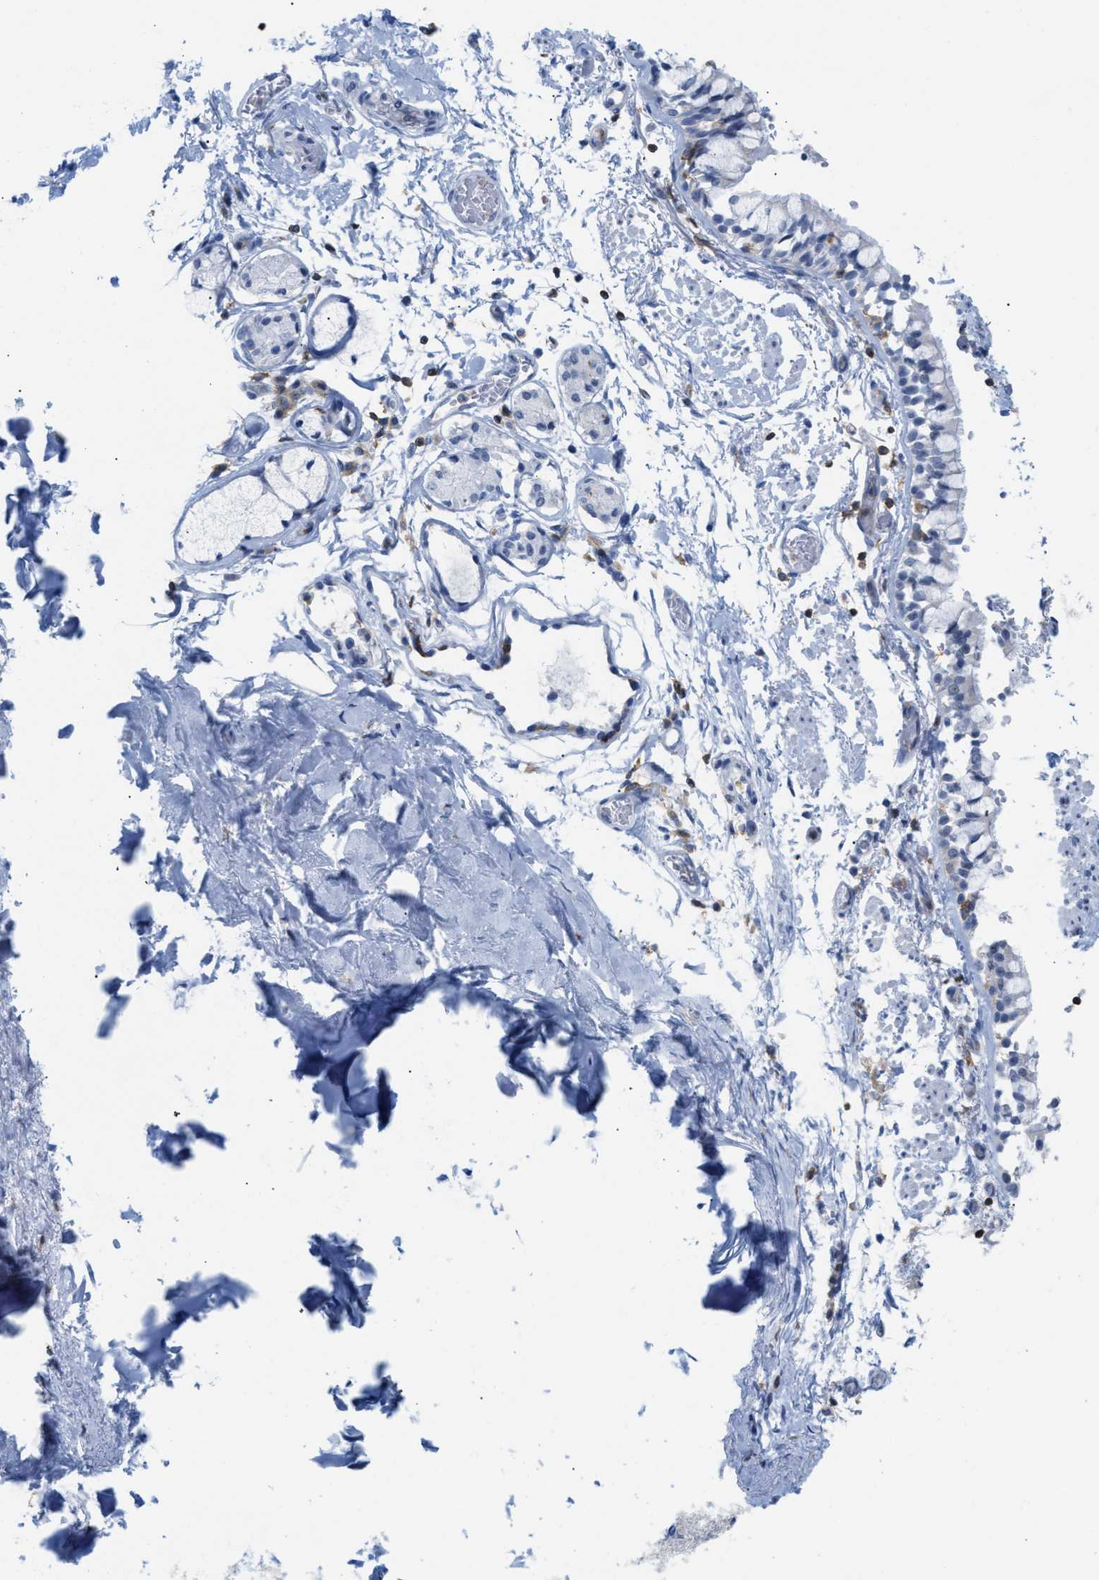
{"staining": {"intensity": "negative", "quantity": "none", "location": "none"}, "tissue": "adipose tissue", "cell_type": "Adipocytes", "image_type": "normal", "snomed": [{"axis": "morphology", "description": "Normal tissue, NOS"}, {"axis": "topography", "description": "Cartilage tissue"}, {"axis": "topography", "description": "Lung"}], "caption": "IHC photomicrograph of normal adipose tissue: human adipose tissue stained with DAB reveals no significant protein positivity in adipocytes. The staining was performed using DAB (3,3'-diaminobenzidine) to visualize the protein expression in brown, while the nuclei were stained in blue with hematoxylin (Magnification: 20x).", "gene": "IL16", "patient": {"sex": "female", "age": 77}}